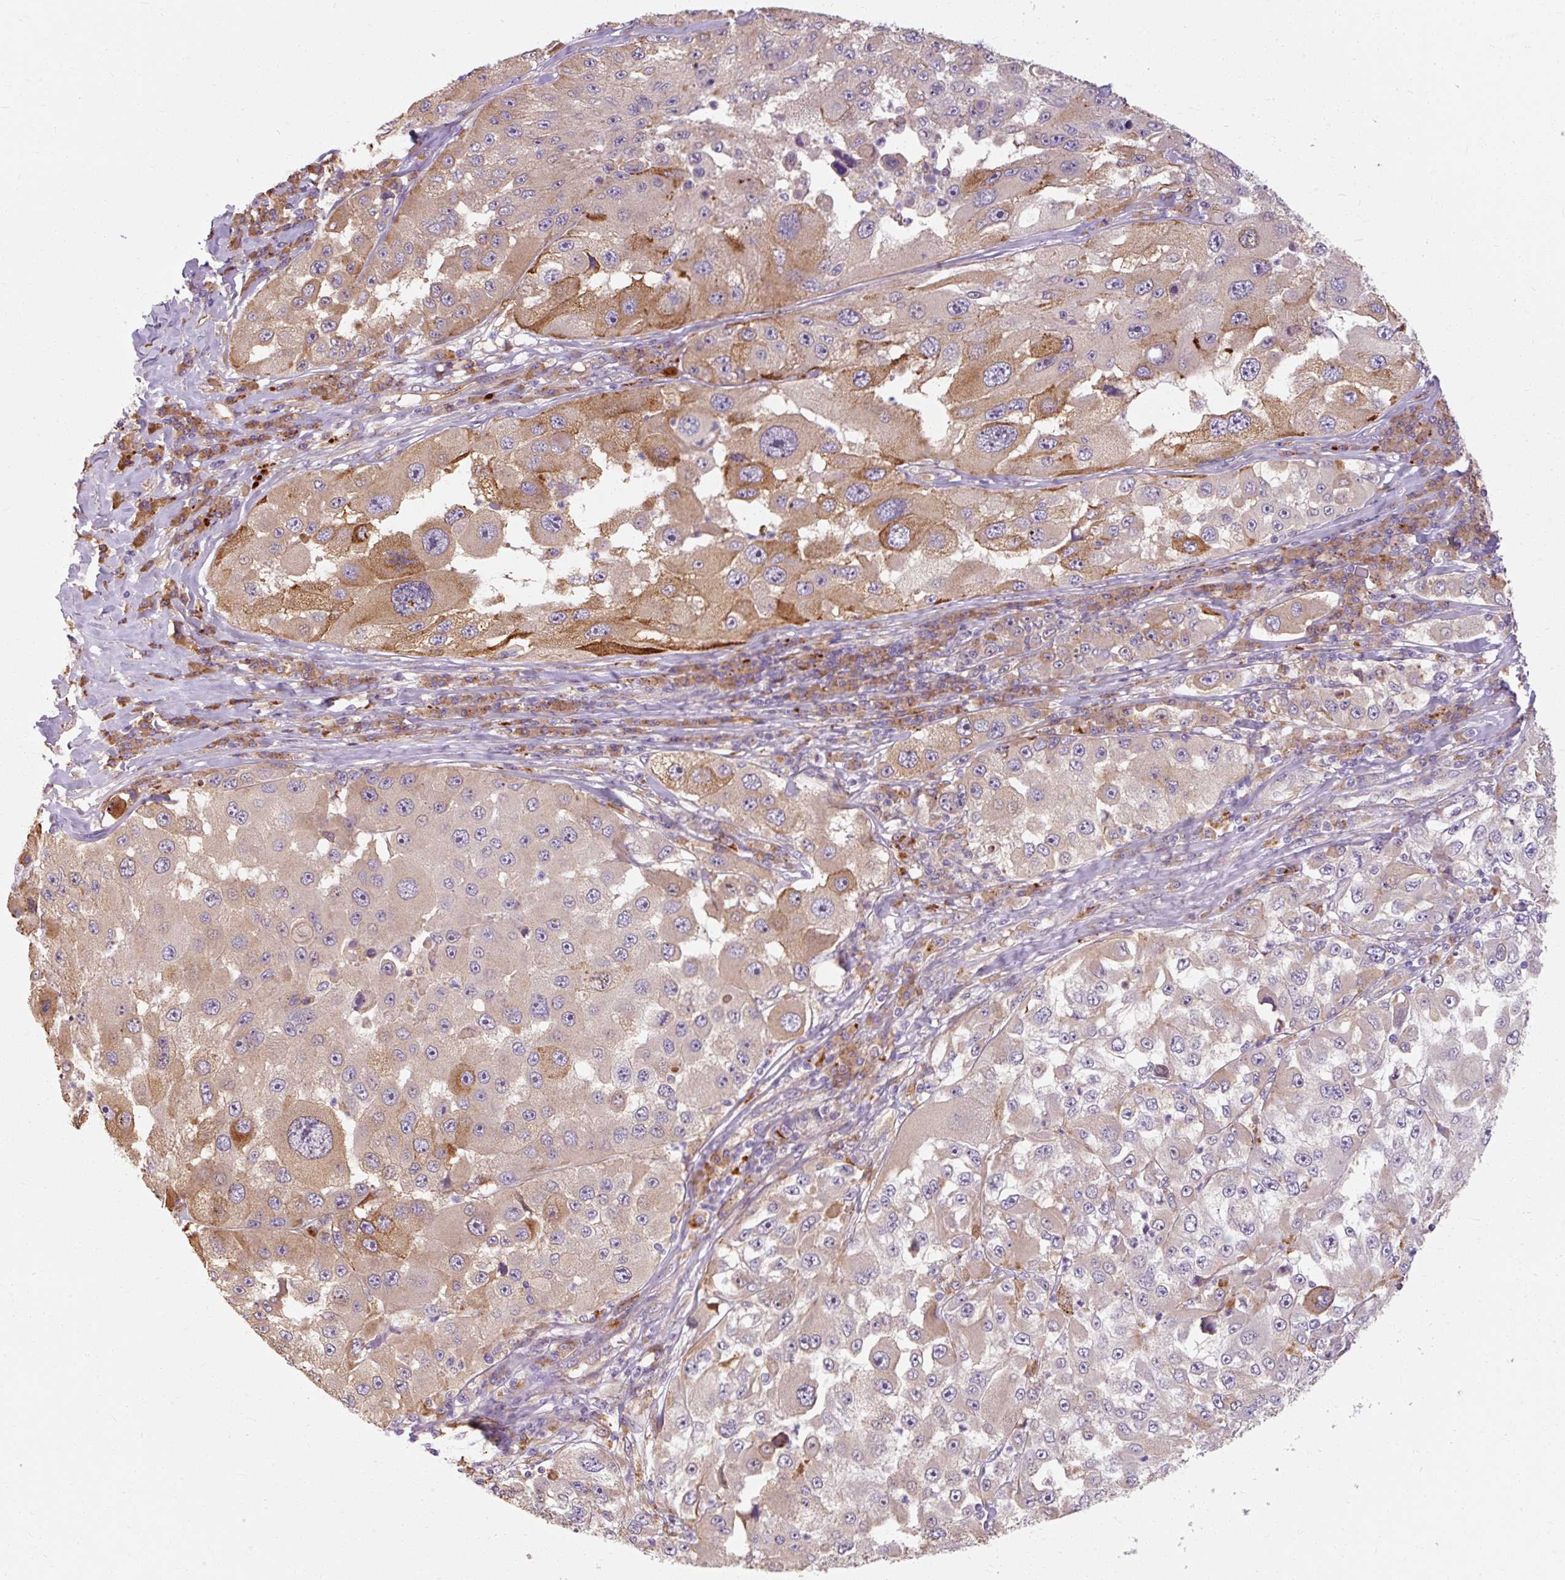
{"staining": {"intensity": "weak", "quantity": ">75%", "location": "cytoplasmic/membranous"}, "tissue": "melanoma", "cell_type": "Tumor cells", "image_type": "cancer", "snomed": [{"axis": "morphology", "description": "Malignant melanoma, Metastatic site"}, {"axis": "topography", "description": "Lymph node"}], "caption": "The histopathology image shows staining of malignant melanoma (metastatic site), revealing weak cytoplasmic/membranous protein expression (brown color) within tumor cells.", "gene": "TBC1D4", "patient": {"sex": "male", "age": 62}}